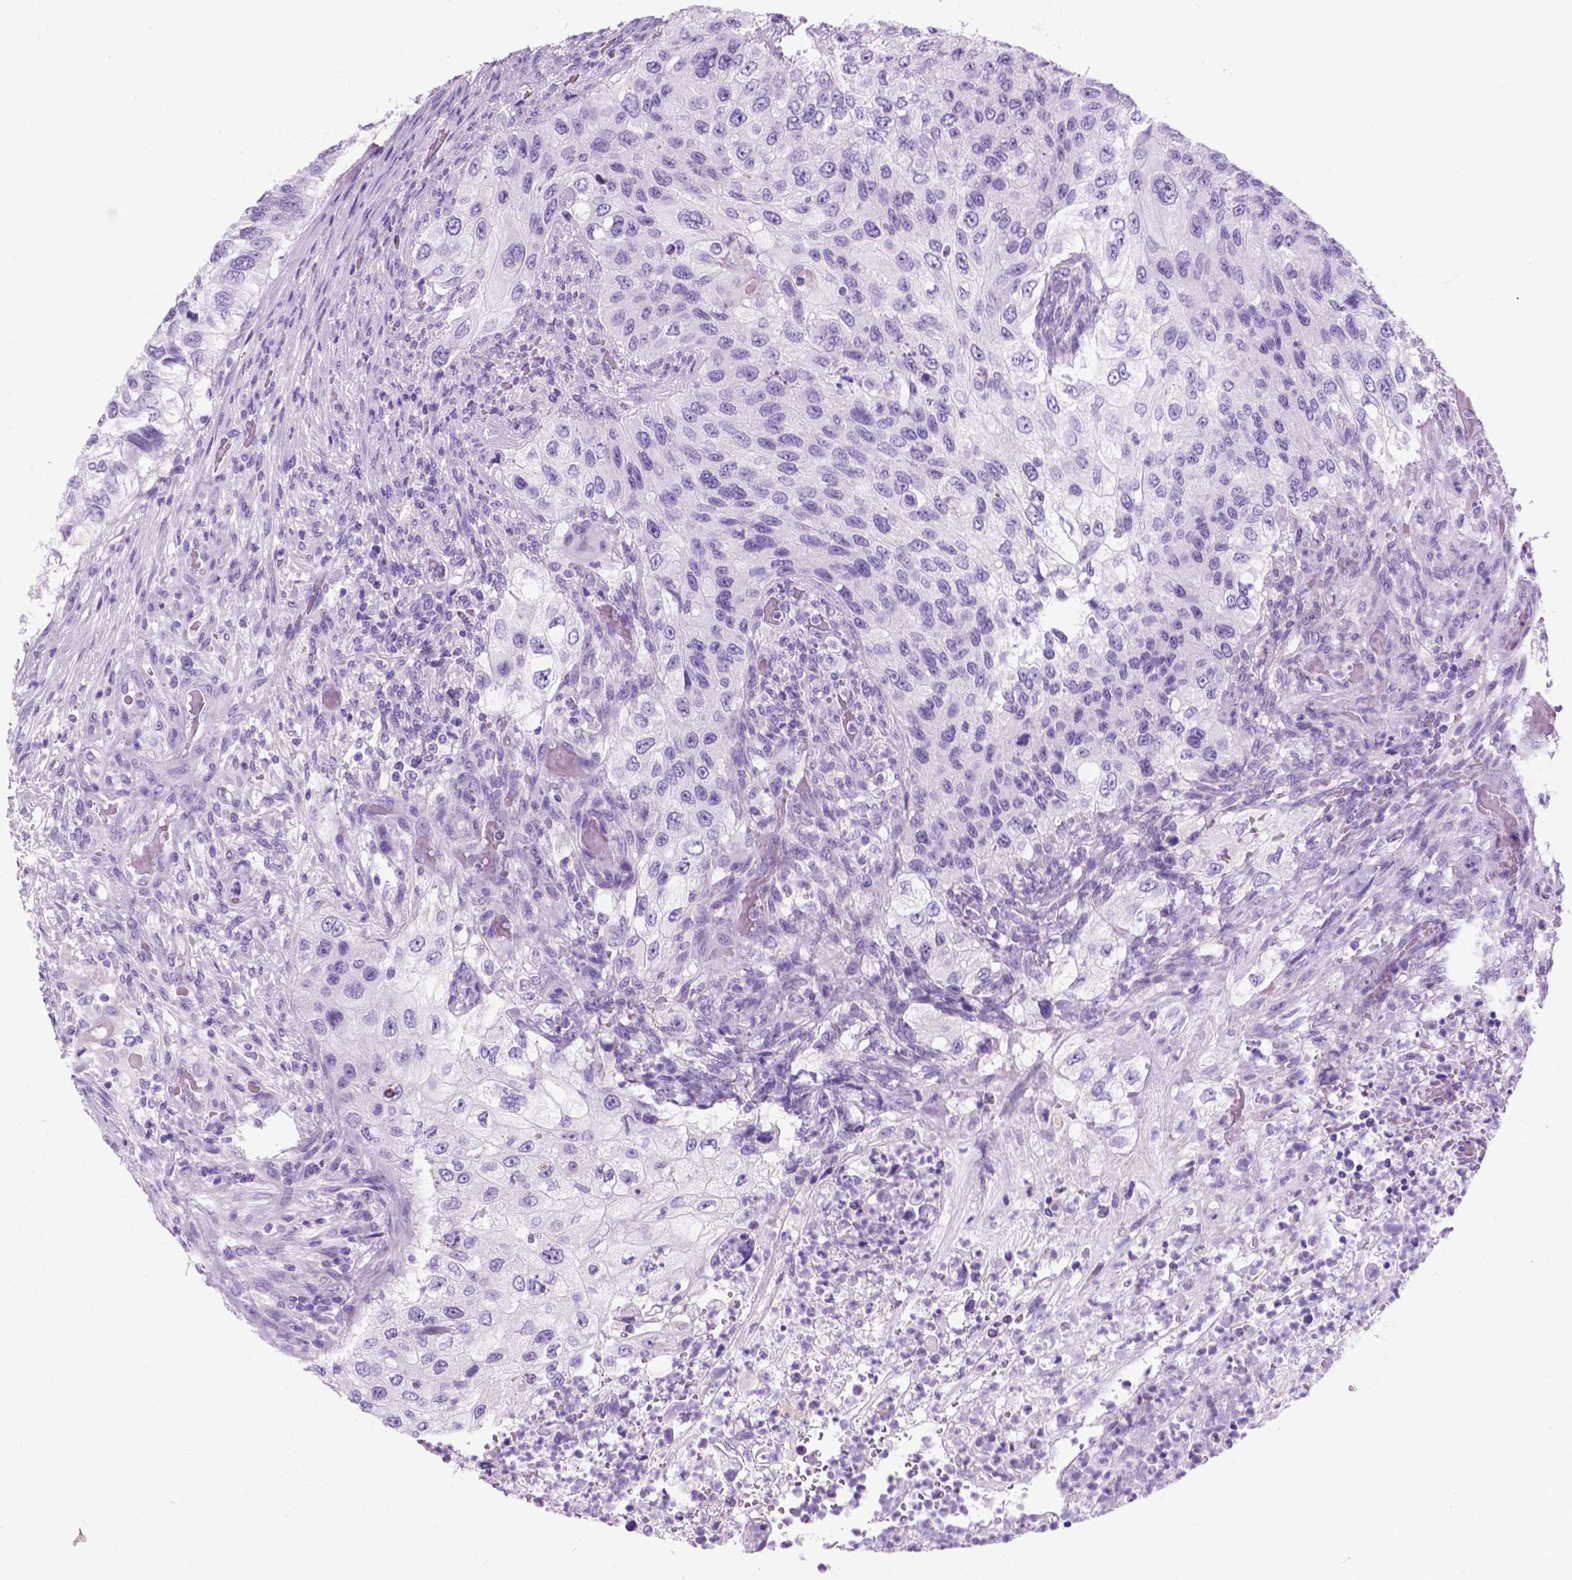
{"staining": {"intensity": "negative", "quantity": "none", "location": "none"}, "tissue": "urothelial cancer", "cell_type": "Tumor cells", "image_type": "cancer", "snomed": [{"axis": "morphology", "description": "Urothelial carcinoma, High grade"}, {"axis": "topography", "description": "Urinary bladder"}], "caption": "IHC image of neoplastic tissue: human high-grade urothelial carcinoma stained with DAB displays no significant protein positivity in tumor cells.", "gene": "ARMS2", "patient": {"sex": "female", "age": 60}}